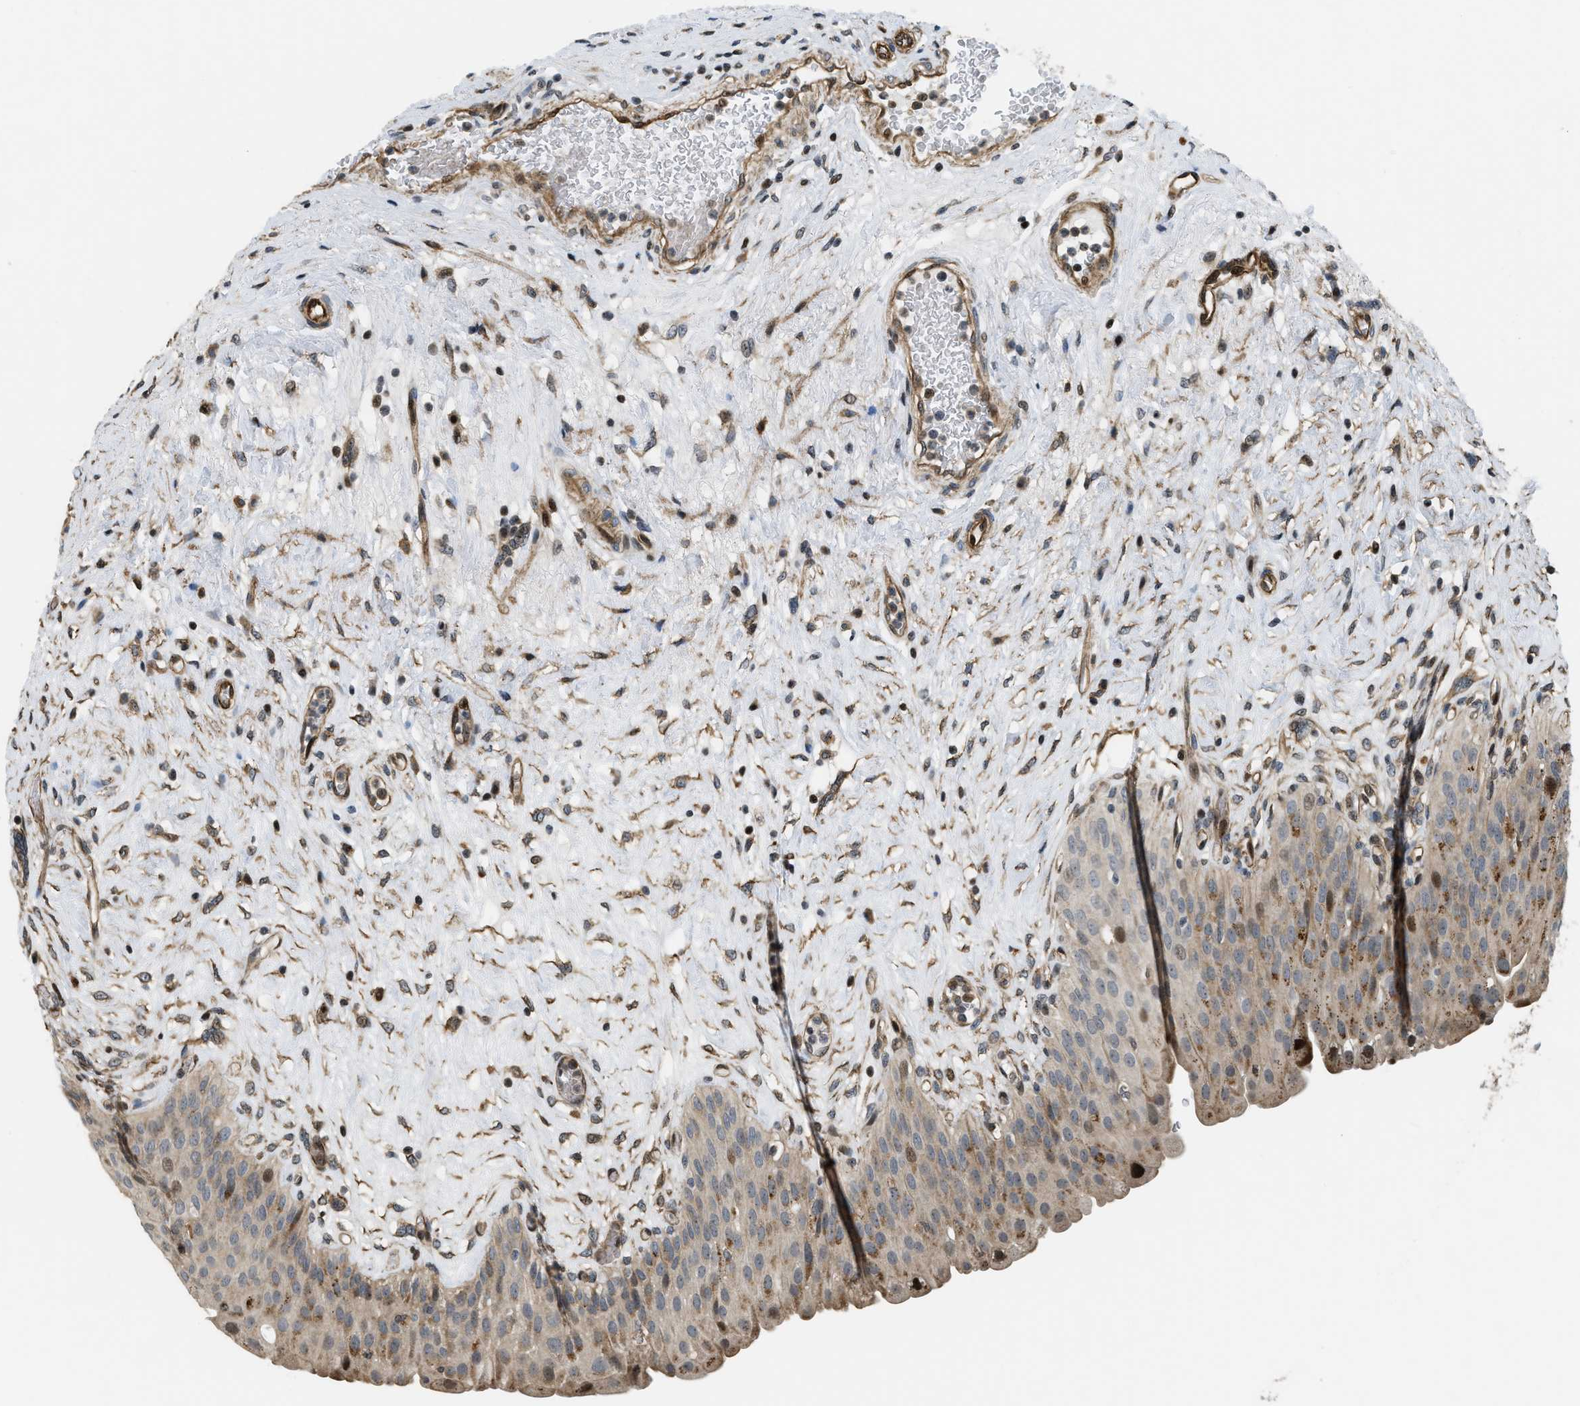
{"staining": {"intensity": "moderate", "quantity": "25%-75%", "location": "cytoplasmic/membranous,nuclear"}, "tissue": "urinary bladder", "cell_type": "Urothelial cells", "image_type": "normal", "snomed": [{"axis": "morphology", "description": "Normal tissue, NOS"}, {"axis": "topography", "description": "Urinary bladder"}], "caption": "The histopathology image shows a brown stain indicating the presence of a protein in the cytoplasmic/membranous,nuclear of urothelial cells in urinary bladder.", "gene": "LTA4H", "patient": {"sex": "male", "age": 46}}